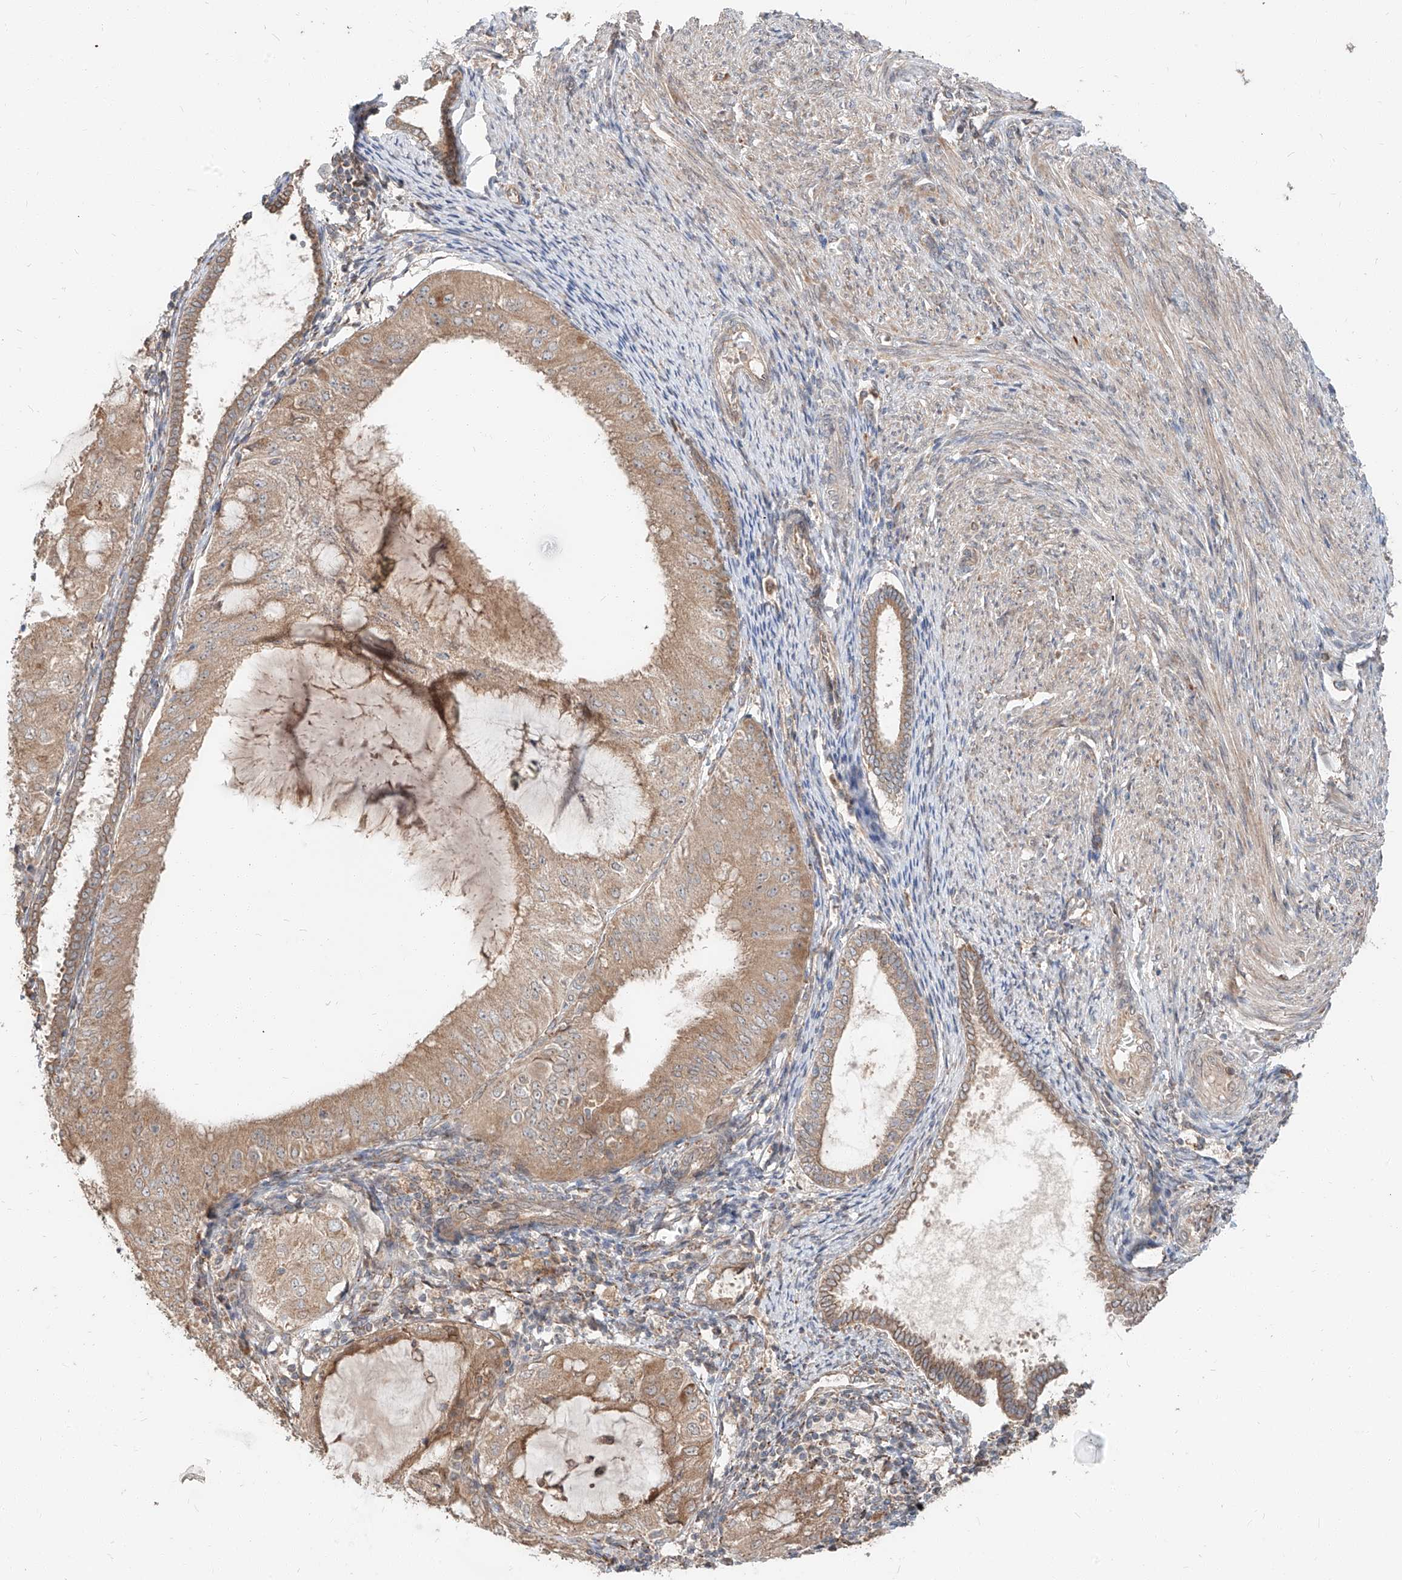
{"staining": {"intensity": "weak", "quantity": ">75%", "location": "cytoplasmic/membranous"}, "tissue": "endometrial cancer", "cell_type": "Tumor cells", "image_type": "cancer", "snomed": [{"axis": "morphology", "description": "Adenocarcinoma, NOS"}, {"axis": "topography", "description": "Endometrium"}], "caption": "Weak cytoplasmic/membranous staining for a protein is appreciated in about >75% of tumor cells of endometrial cancer using immunohistochemistry (IHC).", "gene": "STX19", "patient": {"sex": "female", "age": 81}}